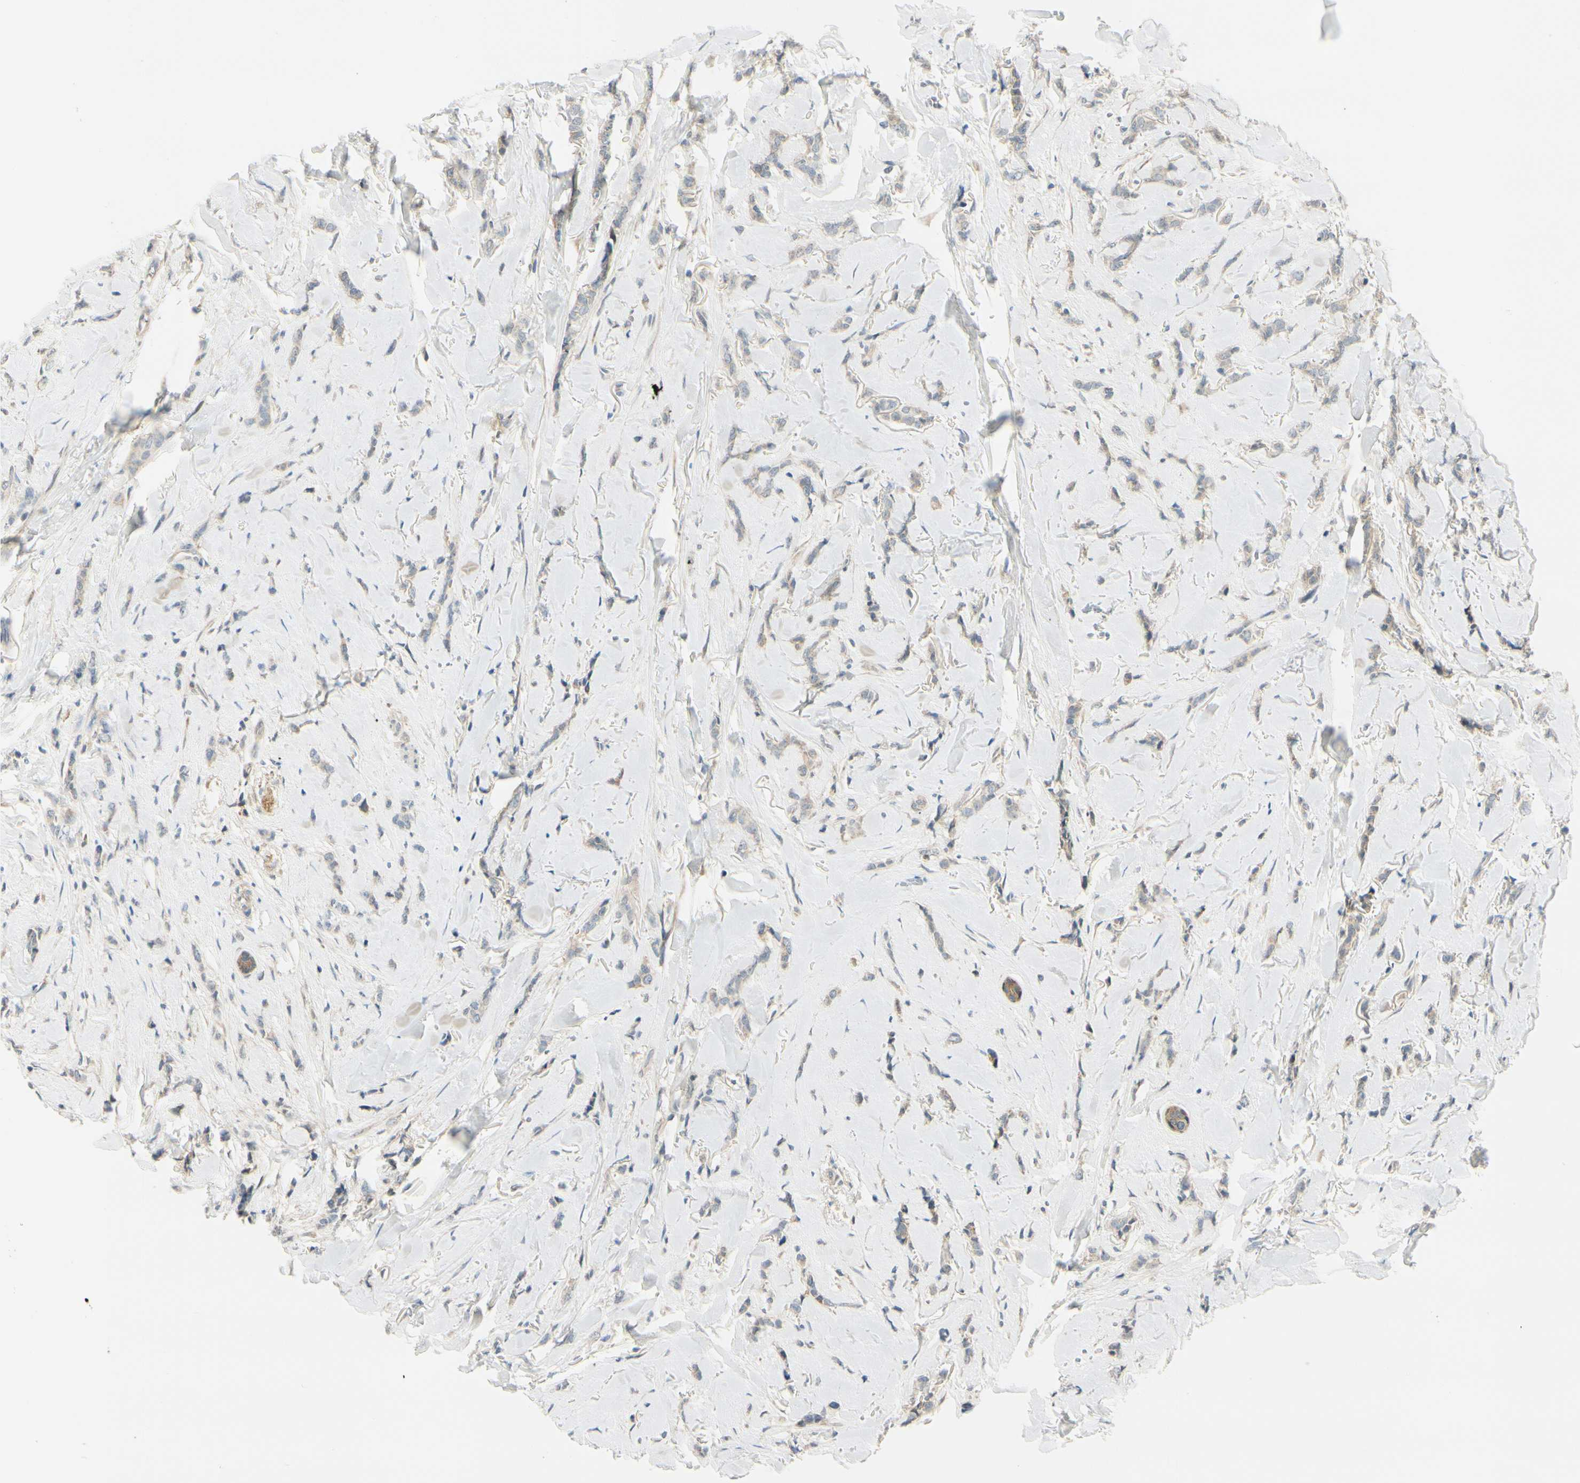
{"staining": {"intensity": "weak", "quantity": "25%-75%", "location": "cytoplasmic/membranous"}, "tissue": "breast cancer", "cell_type": "Tumor cells", "image_type": "cancer", "snomed": [{"axis": "morphology", "description": "Lobular carcinoma"}, {"axis": "topography", "description": "Skin"}, {"axis": "topography", "description": "Breast"}], "caption": "IHC of lobular carcinoma (breast) shows low levels of weak cytoplasmic/membranous staining in approximately 25%-75% of tumor cells.", "gene": "FHL2", "patient": {"sex": "female", "age": 46}}